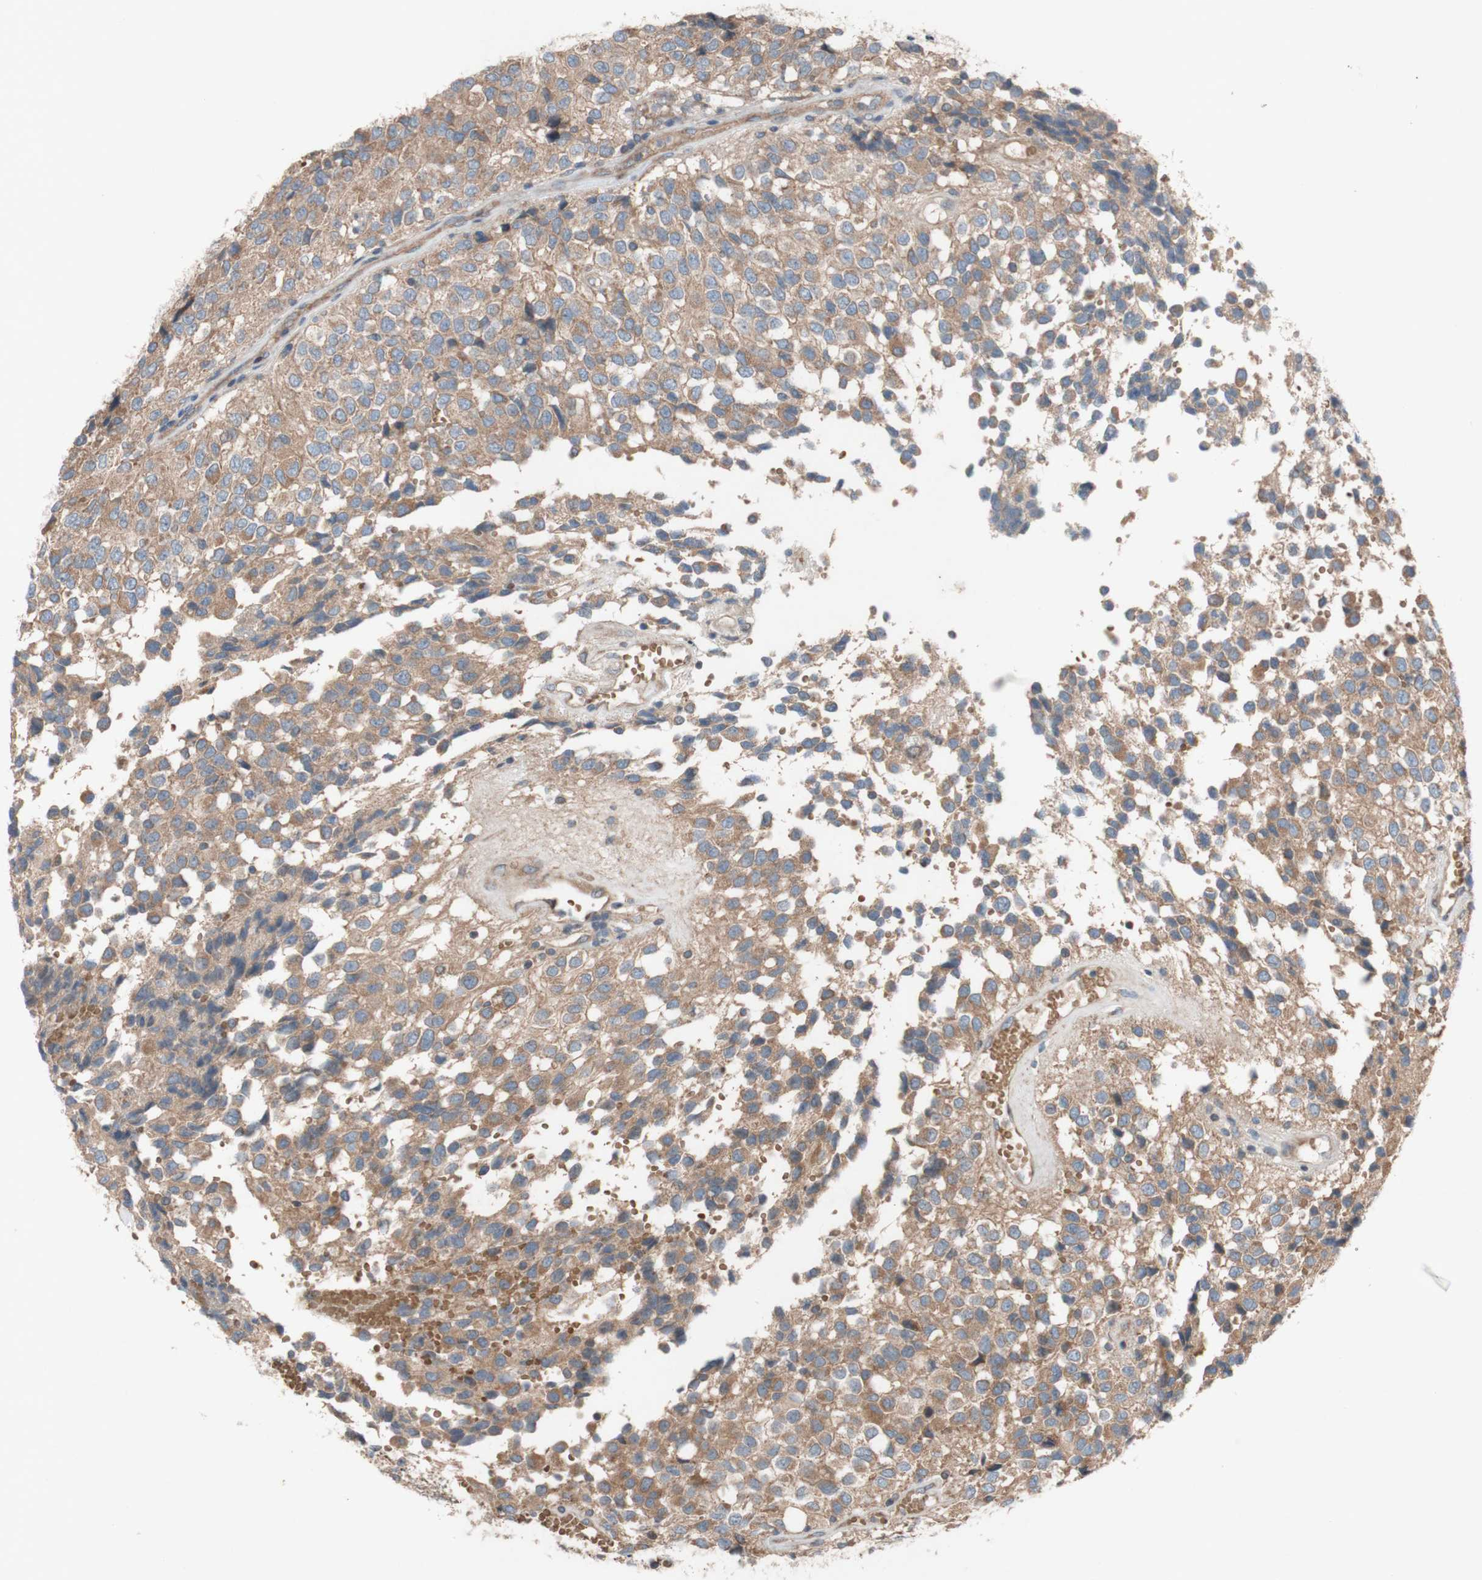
{"staining": {"intensity": "moderate", "quantity": ">75%", "location": "cytoplasmic/membranous"}, "tissue": "glioma", "cell_type": "Tumor cells", "image_type": "cancer", "snomed": [{"axis": "morphology", "description": "Glioma, malignant, High grade"}, {"axis": "topography", "description": "Brain"}], "caption": "A brown stain highlights moderate cytoplasmic/membranous staining of a protein in glioma tumor cells. The staining was performed using DAB, with brown indicating positive protein expression. Nuclei are stained blue with hematoxylin.", "gene": "TST", "patient": {"sex": "male", "age": 32}}